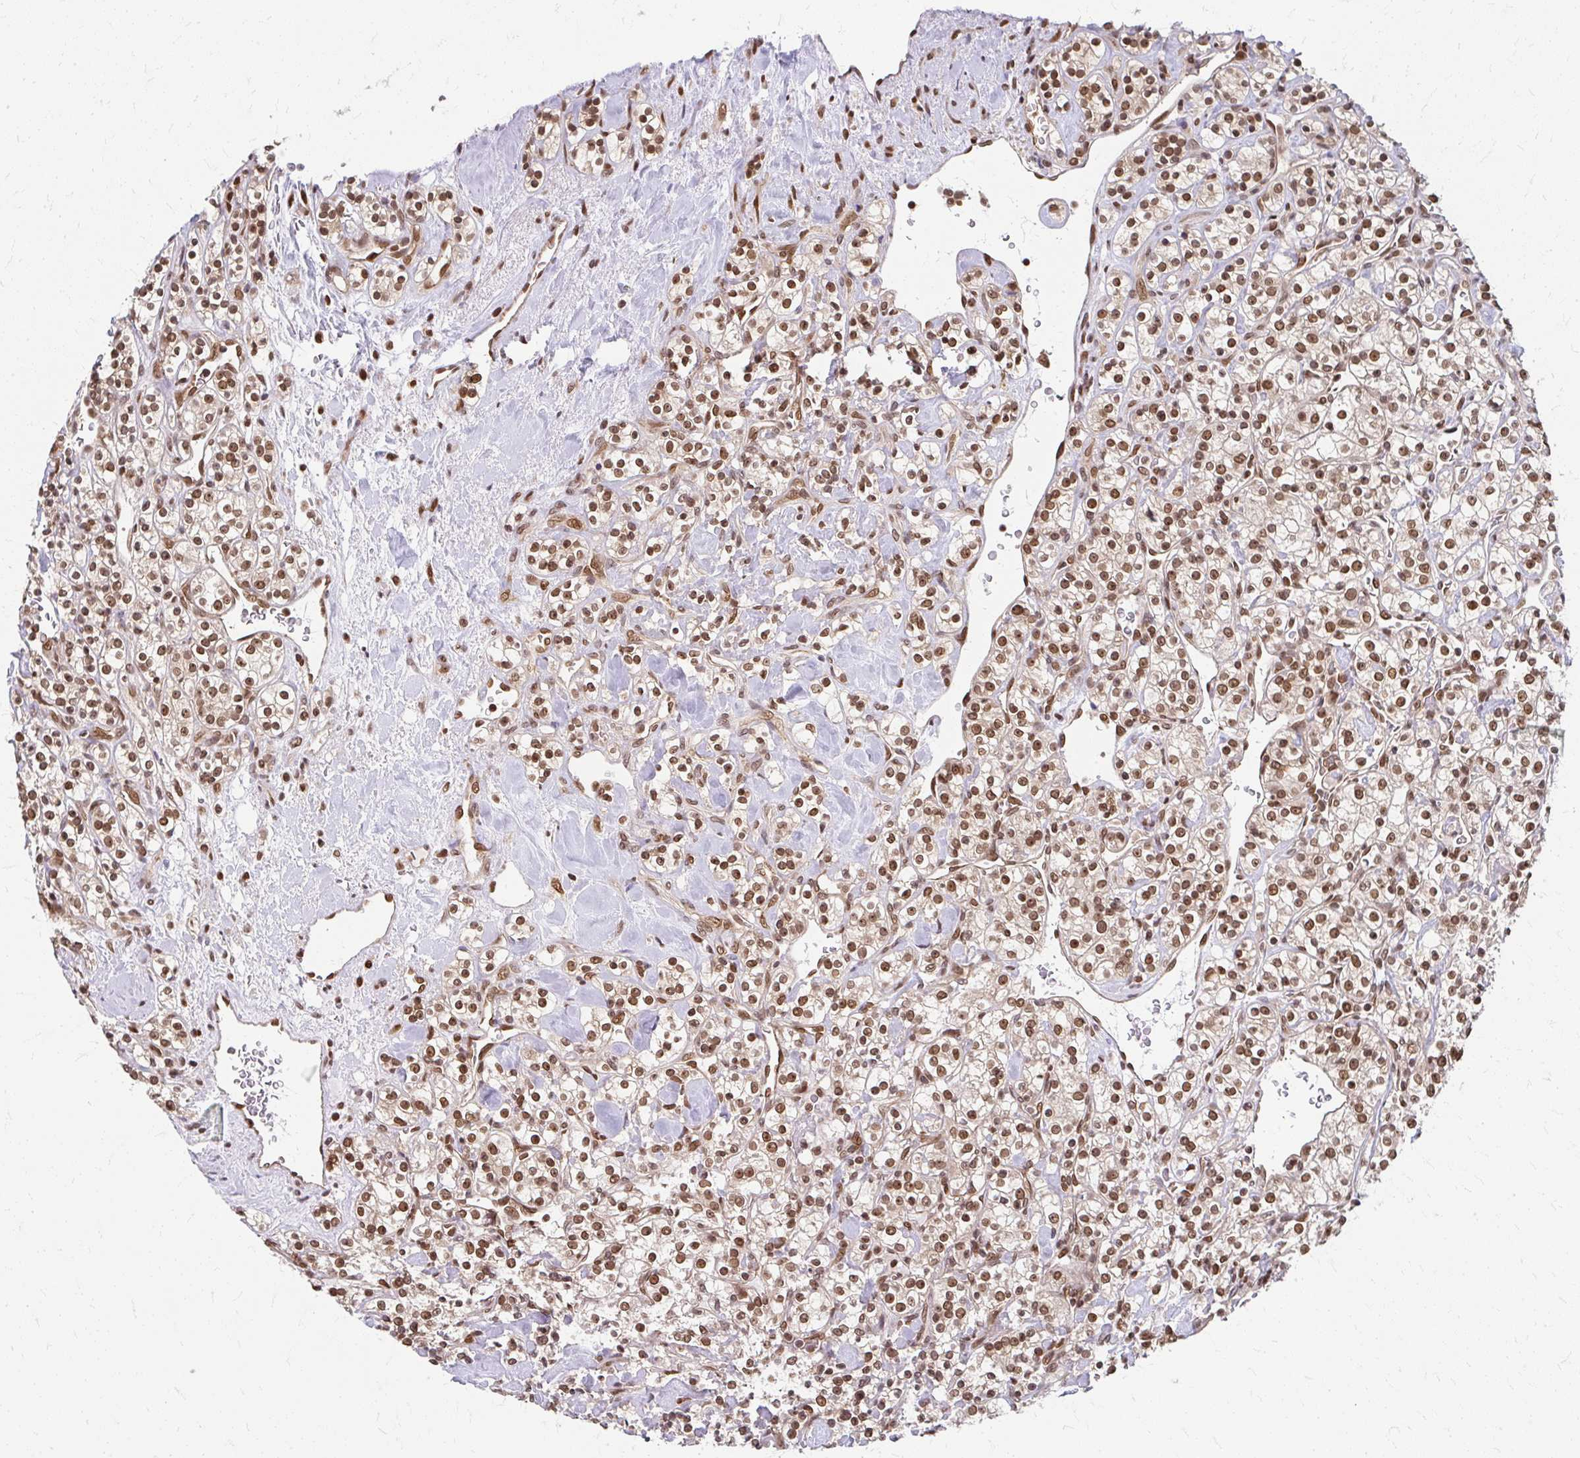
{"staining": {"intensity": "moderate", "quantity": "25%-75%", "location": "cytoplasmic/membranous,nuclear"}, "tissue": "renal cancer", "cell_type": "Tumor cells", "image_type": "cancer", "snomed": [{"axis": "morphology", "description": "Adenocarcinoma, NOS"}, {"axis": "topography", "description": "Kidney"}], "caption": "Immunohistochemical staining of human renal cancer displays moderate cytoplasmic/membranous and nuclear protein positivity in about 25%-75% of tumor cells.", "gene": "XPO1", "patient": {"sex": "male", "age": 77}}